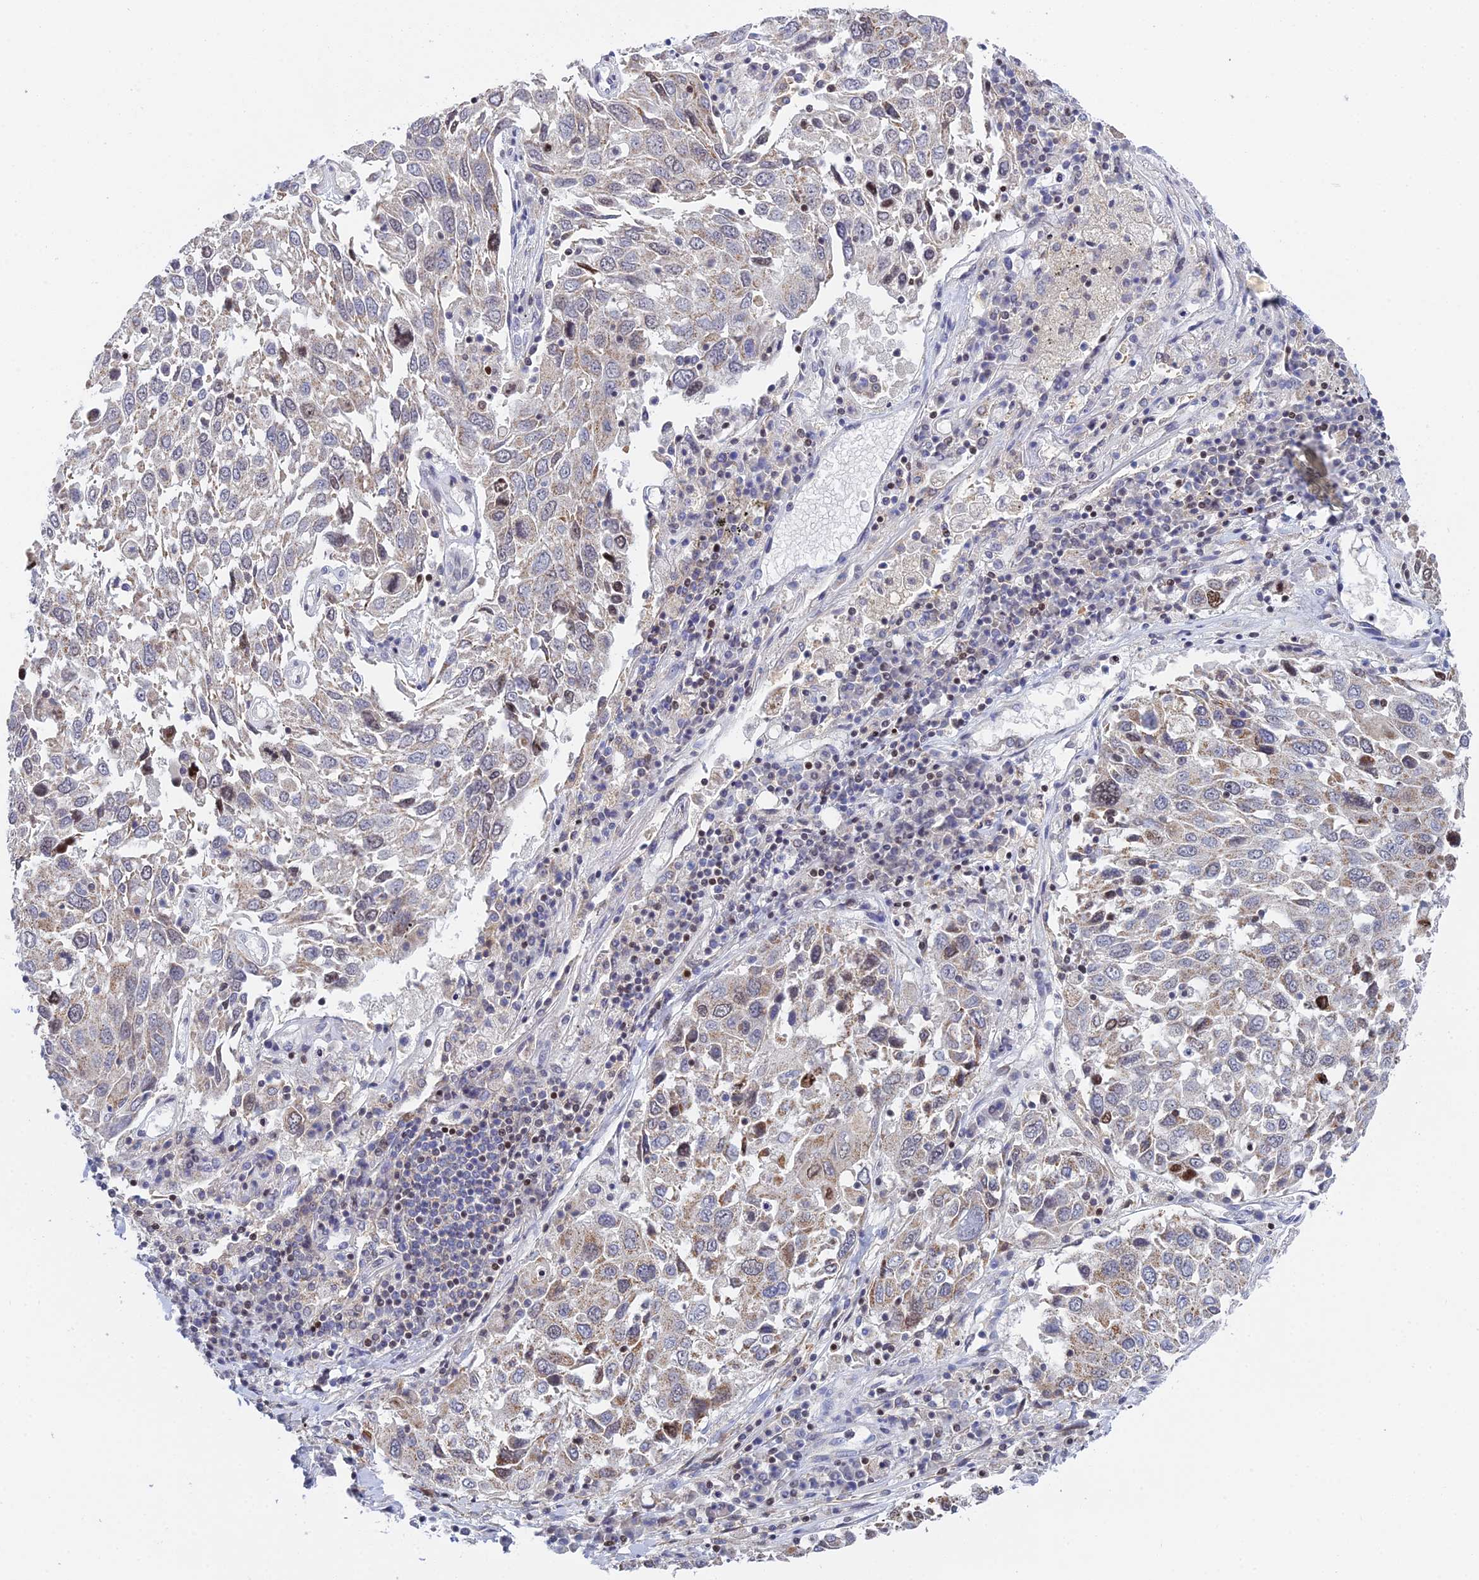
{"staining": {"intensity": "weak", "quantity": "25%-75%", "location": "cytoplasmic/membranous,nuclear"}, "tissue": "lung cancer", "cell_type": "Tumor cells", "image_type": "cancer", "snomed": [{"axis": "morphology", "description": "Squamous cell carcinoma, NOS"}, {"axis": "topography", "description": "Lung"}], "caption": "A high-resolution photomicrograph shows immunohistochemistry staining of squamous cell carcinoma (lung), which demonstrates weak cytoplasmic/membranous and nuclear positivity in approximately 25%-75% of tumor cells.", "gene": "ELOA2", "patient": {"sex": "male", "age": 65}}